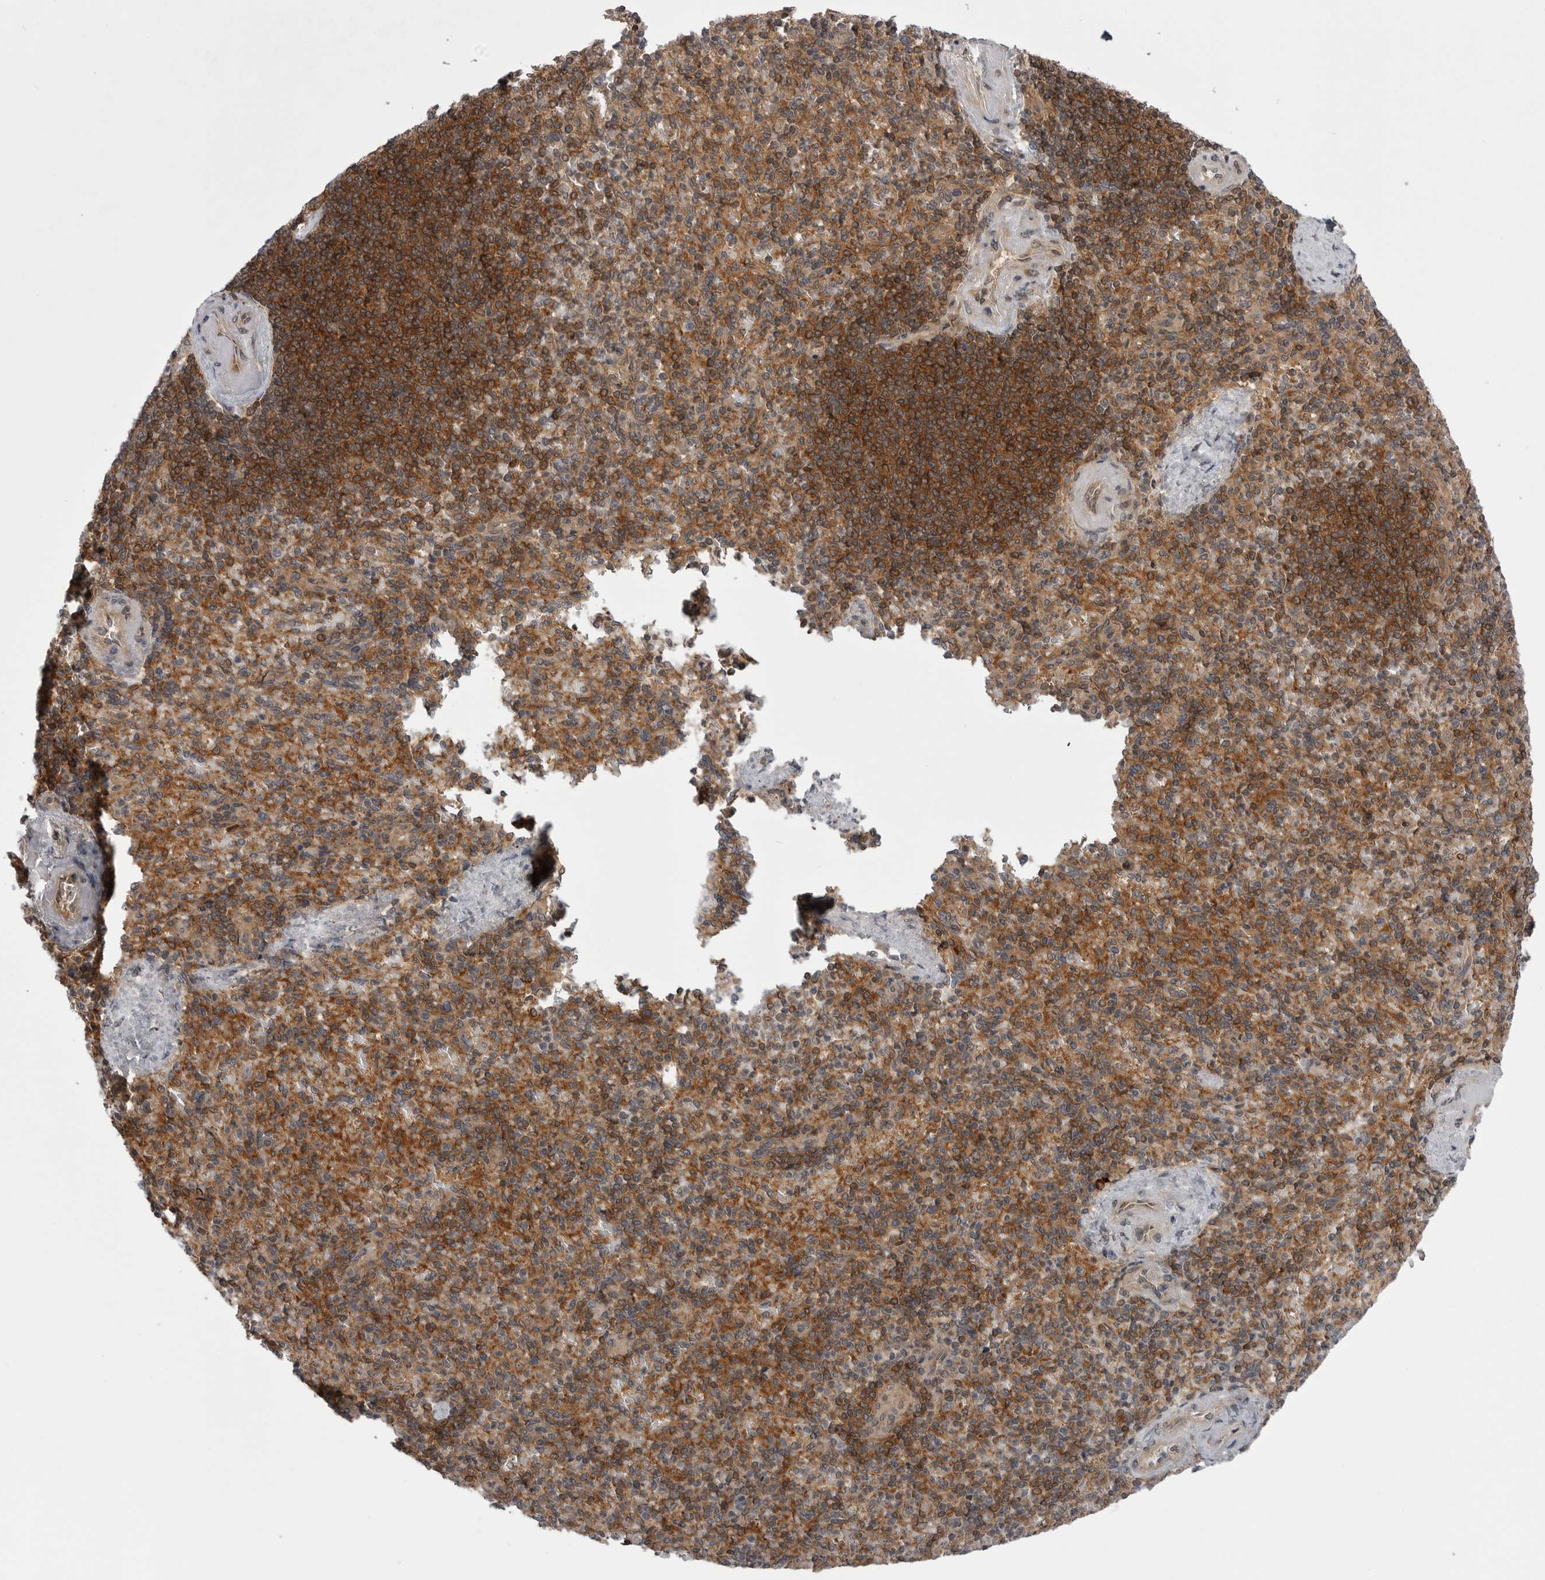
{"staining": {"intensity": "strong", "quantity": "25%-75%", "location": "cytoplasmic/membranous"}, "tissue": "spleen", "cell_type": "Cells in red pulp", "image_type": "normal", "snomed": [{"axis": "morphology", "description": "Normal tissue, NOS"}, {"axis": "topography", "description": "Spleen"}], "caption": "A high amount of strong cytoplasmic/membranous positivity is present in approximately 25%-75% of cells in red pulp in benign spleen.", "gene": "STK24", "patient": {"sex": "female", "age": 74}}